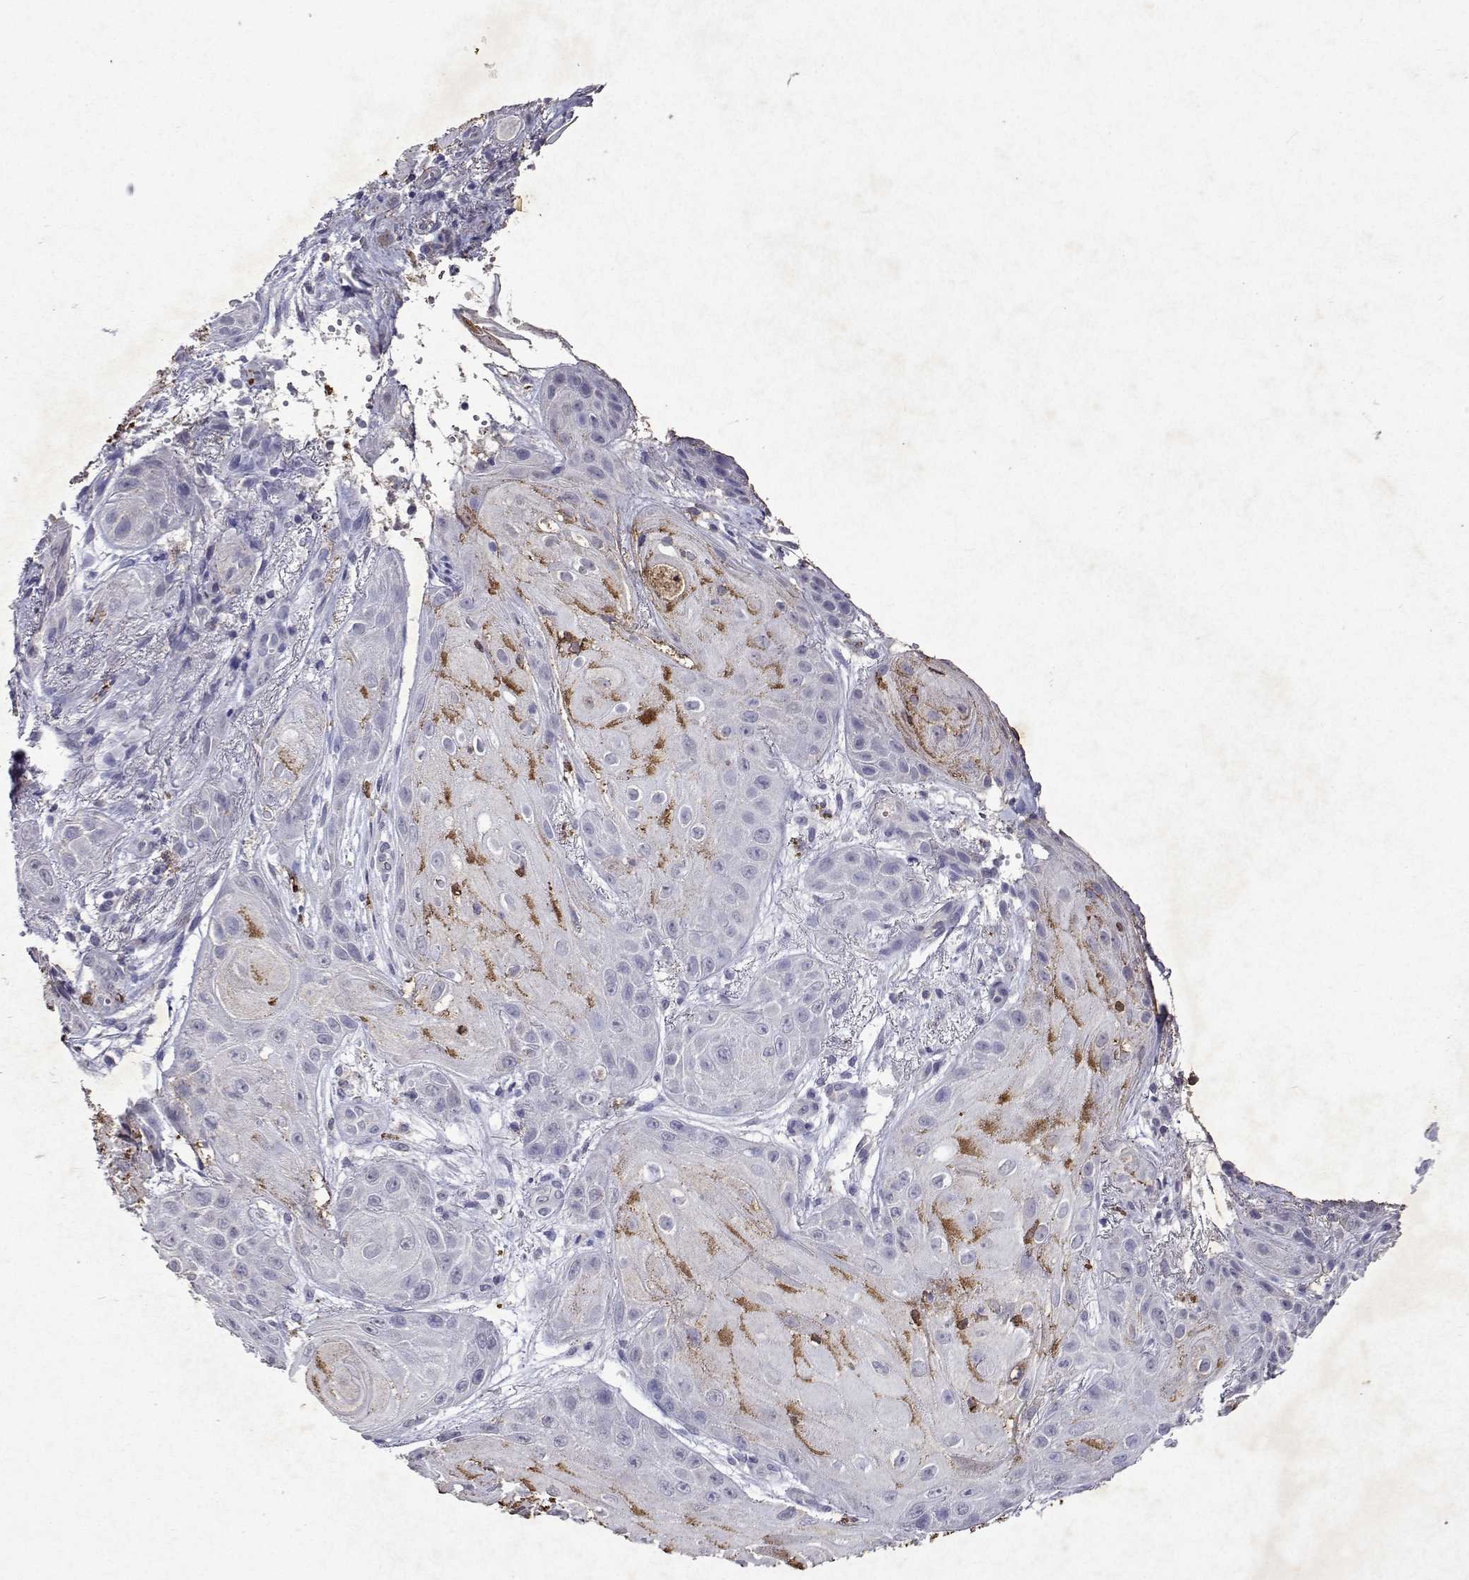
{"staining": {"intensity": "moderate", "quantity": "<25%", "location": "cytoplasmic/membranous"}, "tissue": "skin cancer", "cell_type": "Tumor cells", "image_type": "cancer", "snomed": [{"axis": "morphology", "description": "Squamous cell carcinoma, NOS"}, {"axis": "topography", "description": "Skin"}], "caption": "The micrograph shows a brown stain indicating the presence of a protein in the cytoplasmic/membranous of tumor cells in skin squamous cell carcinoma.", "gene": "DUSP28", "patient": {"sex": "male", "age": 62}}